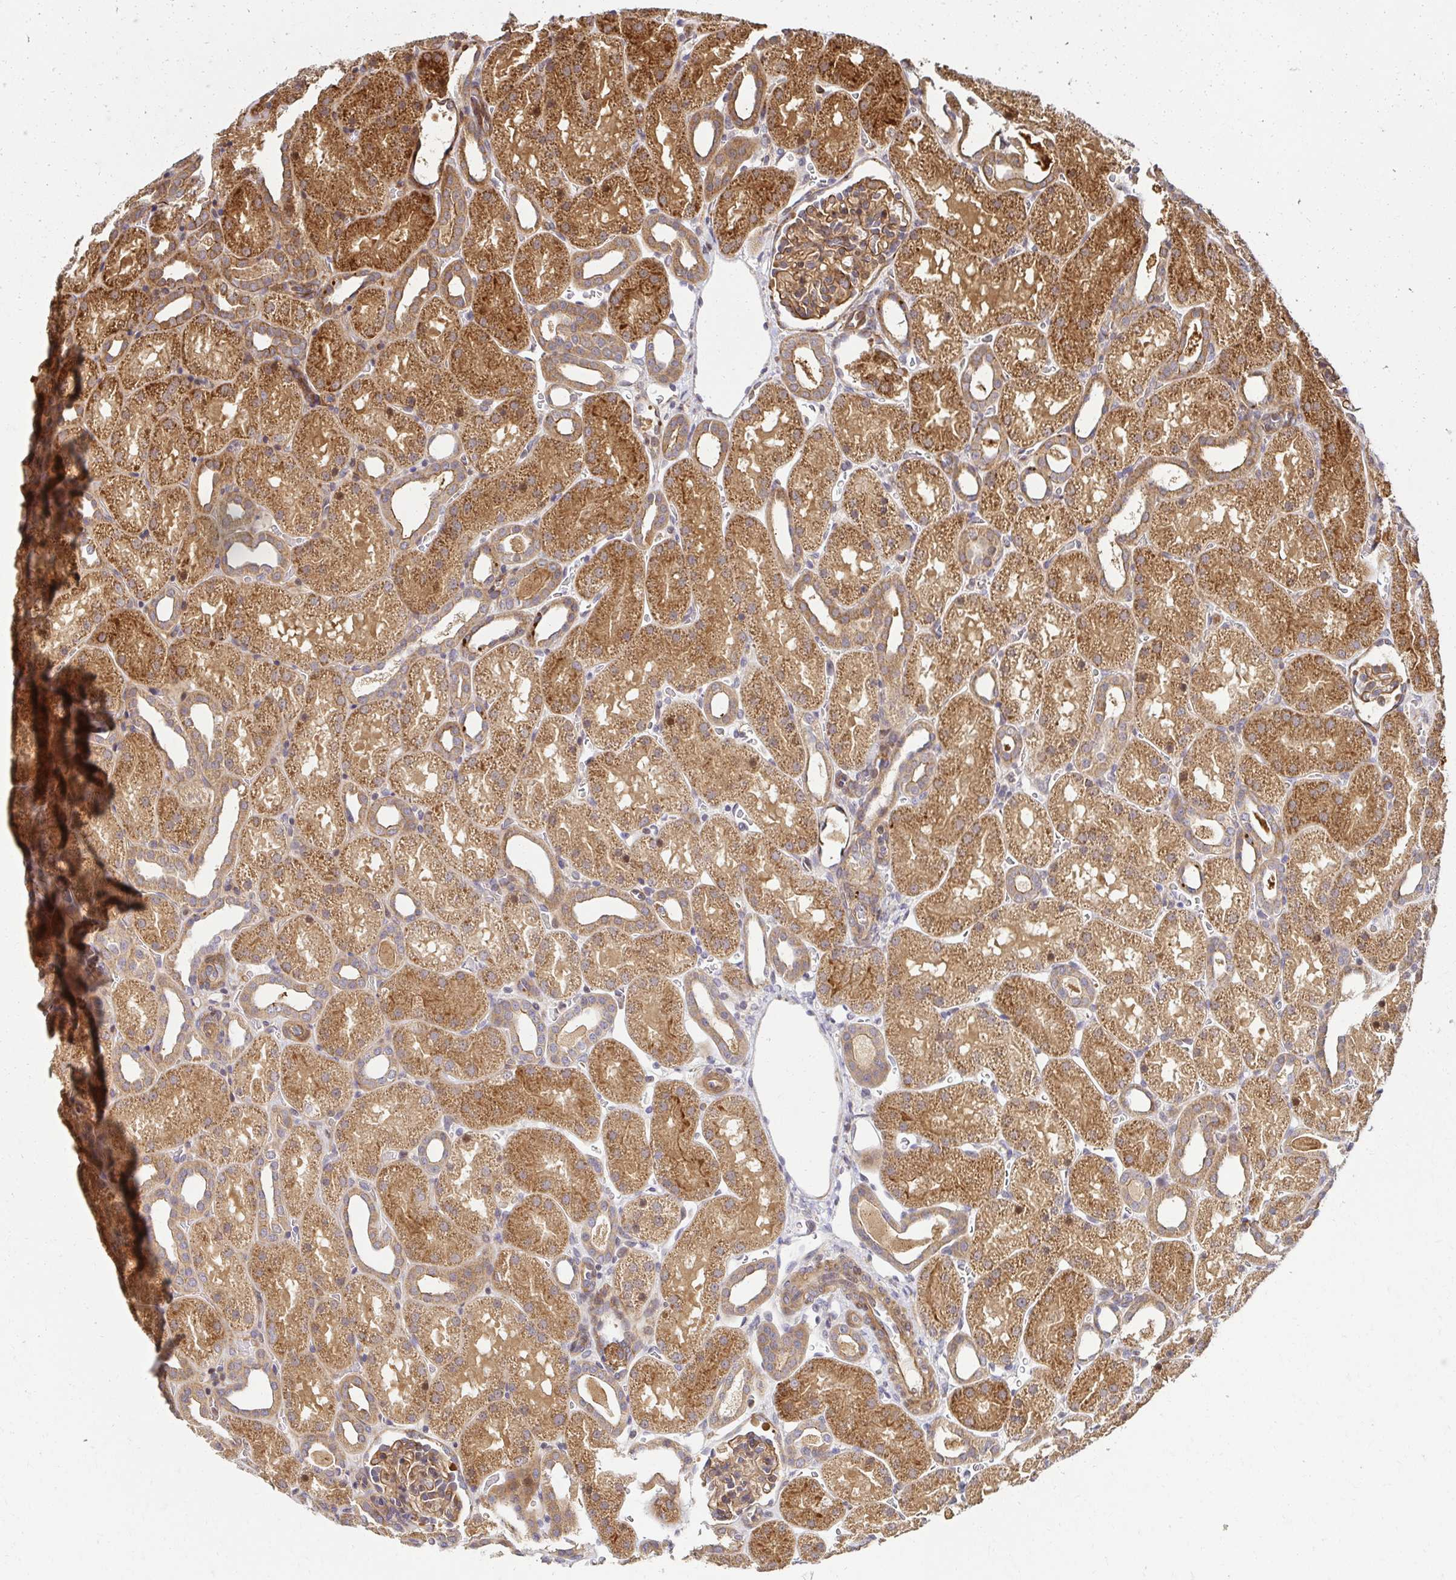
{"staining": {"intensity": "moderate", "quantity": ">75%", "location": "cytoplasmic/membranous"}, "tissue": "kidney", "cell_type": "Cells in glomeruli", "image_type": "normal", "snomed": [{"axis": "morphology", "description": "Normal tissue, NOS"}, {"axis": "topography", "description": "Kidney"}], "caption": "Kidney stained with immunohistochemistry (IHC) displays moderate cytoplasmic/membranous staining in about >75% of cells in glomeruli.", "gene": "PSMA4", "patient": {"sex": "male", "age": 2}}